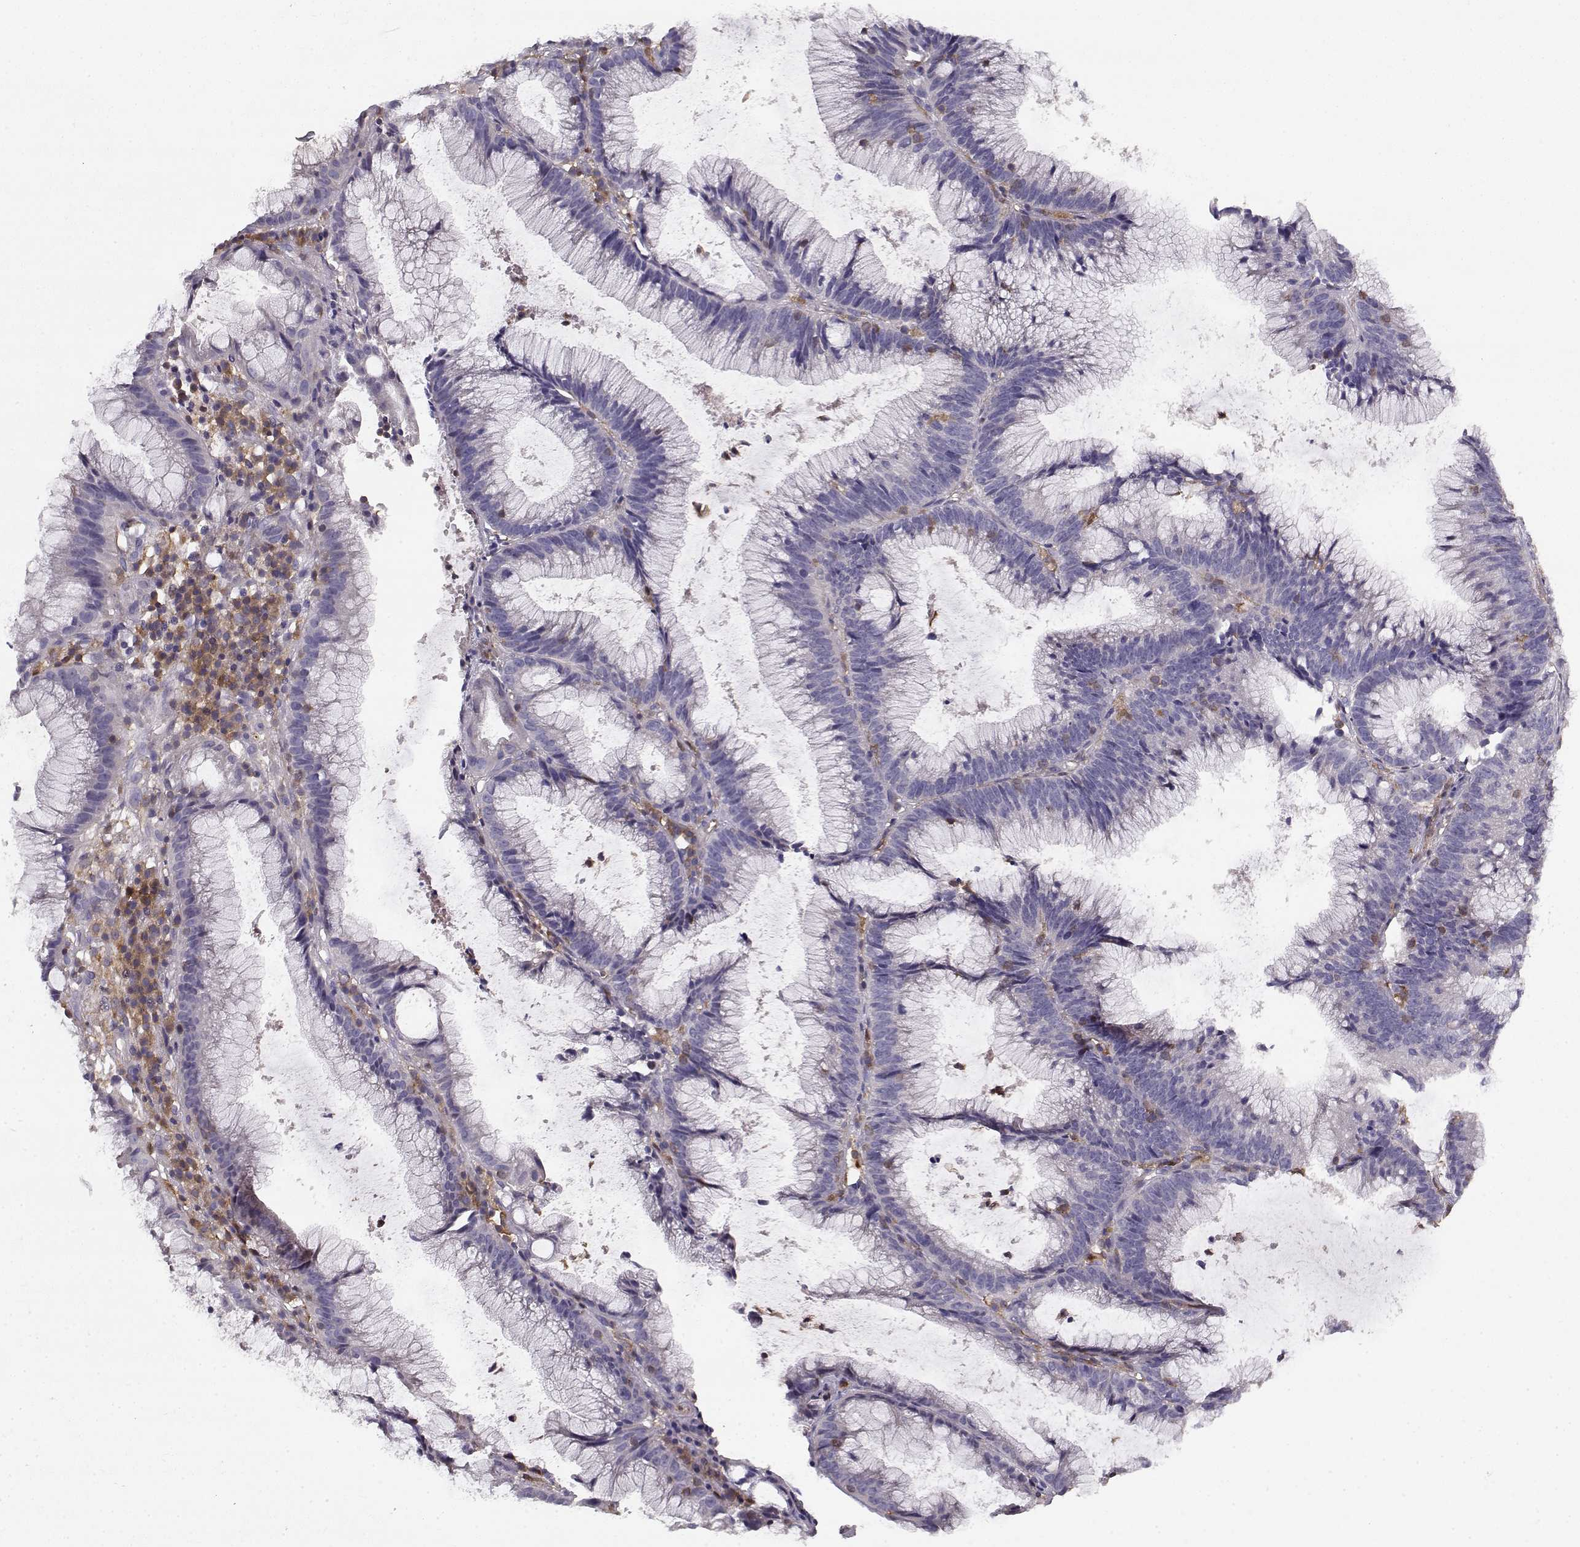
{"staining": {"intensity": "negative", "quantity": "none", "location": "none"}, "tissue": "colorectal cancer", "cell_type": "Tumor cells", "image_type": "cancer", "snomed": [{"axis": "morphology", "description": "Adenocarcinoma, NOS"}, {"axis": "topography", "description": "Colon"}], "caption": "A high-resolution photomicrograph shows IHC staining of colorectal cancer, which shows no significant expression in tumor cells.", "gene": "VAV1", "patient": {"sex": "female", "age": 78}}